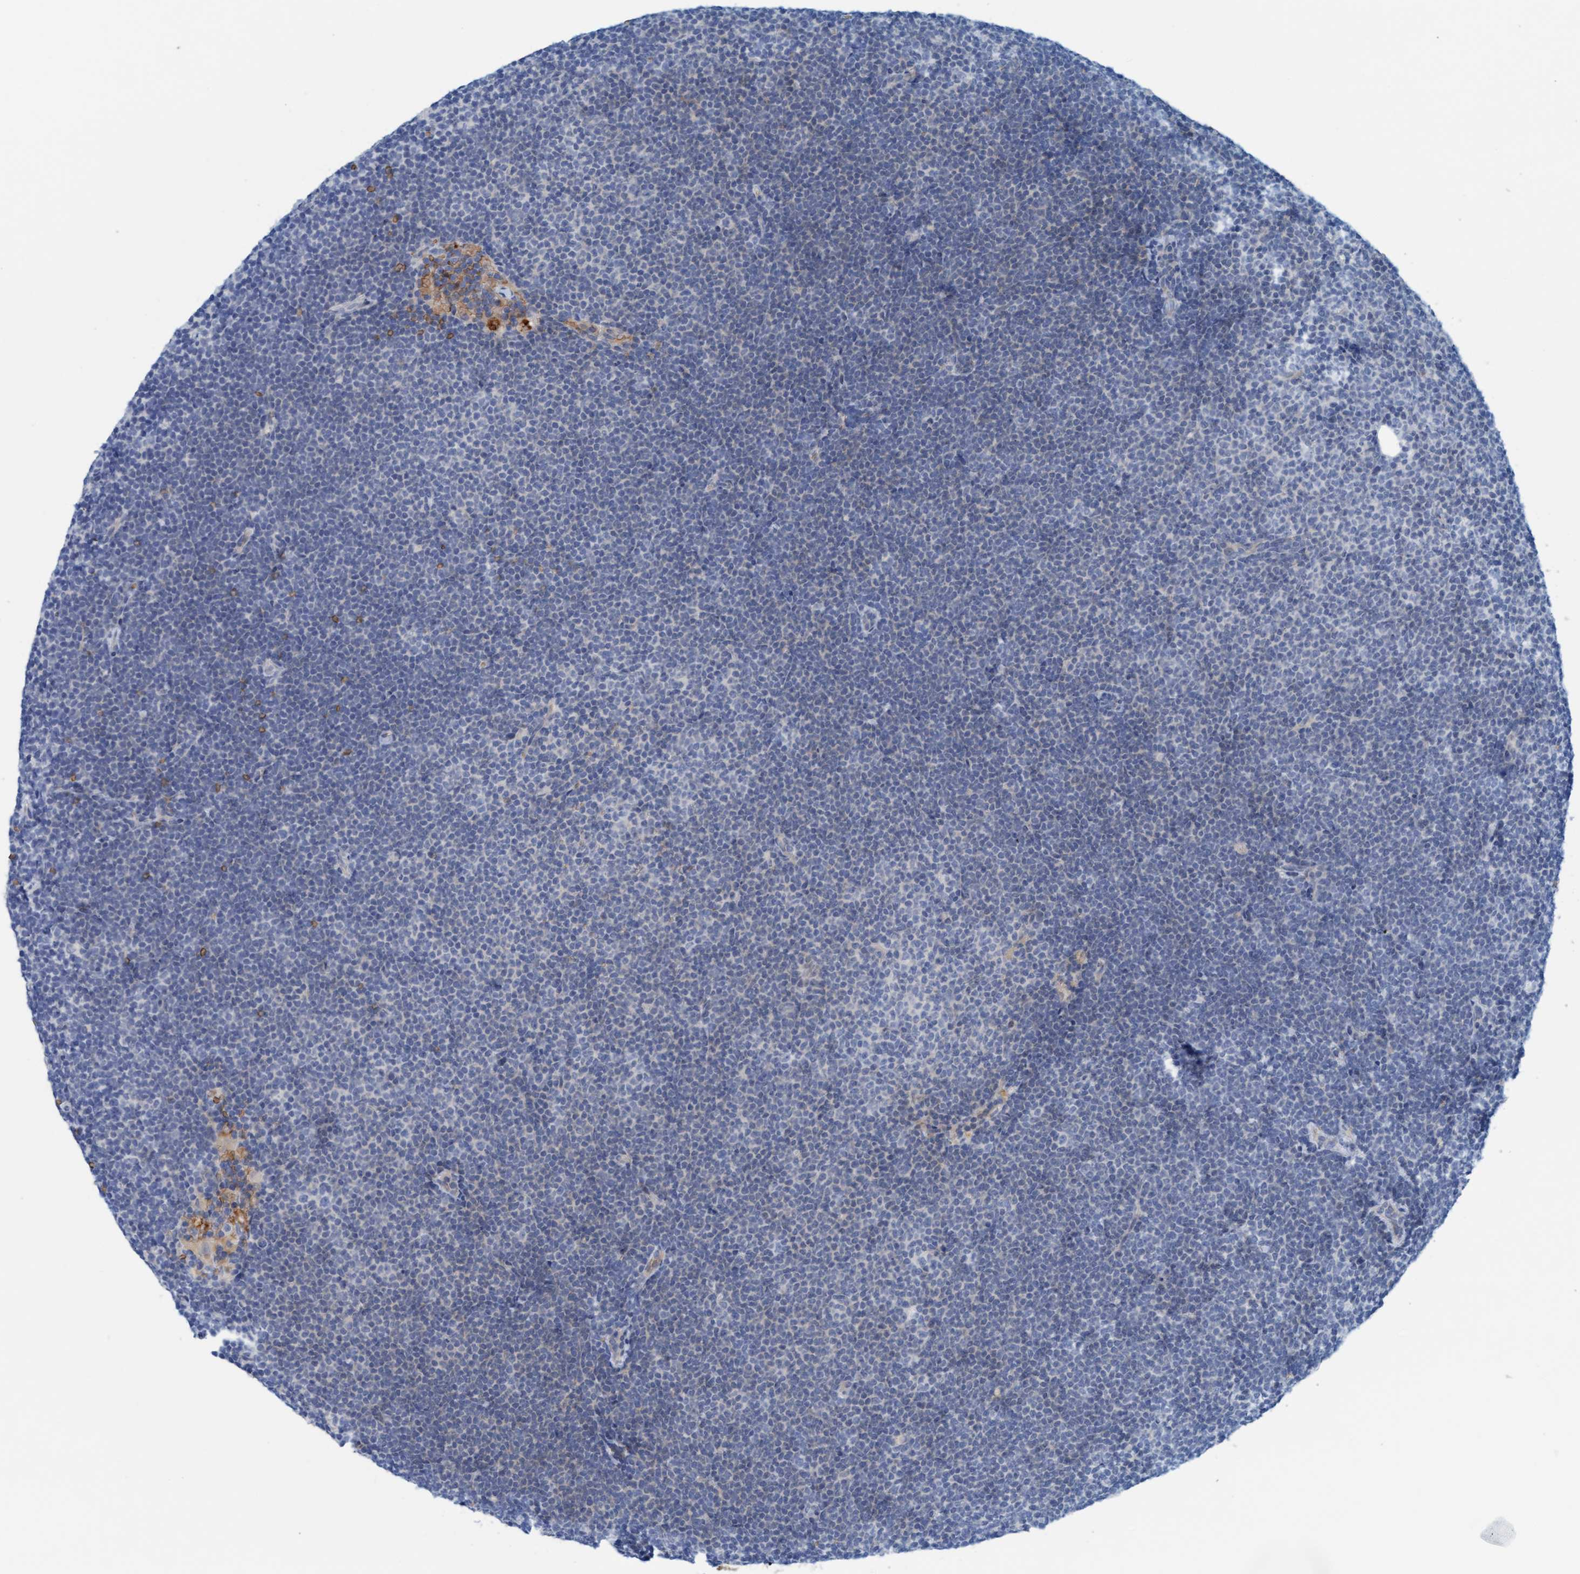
{"staining": {"intensity": "negative", "quantity": "none", "location": "none"}, "tissue": "lymphoma", "cell_type": "Tumor cells", "image_type": "cancer", "snomed": [{"axis": "morphology", "description": "Malignant lymphoma, non-Hodgkin's type, Low grade"}, {"axis": "topography", "description": "Lymph node"}], "caption": "Malignant lymphoma, non-Hodgkin's type (low-grade) stained for a protein using IHC demonstrates no expression tumor cells.", "gene": "P2RX5", "patient": {"sex": "female", "age": 53}}